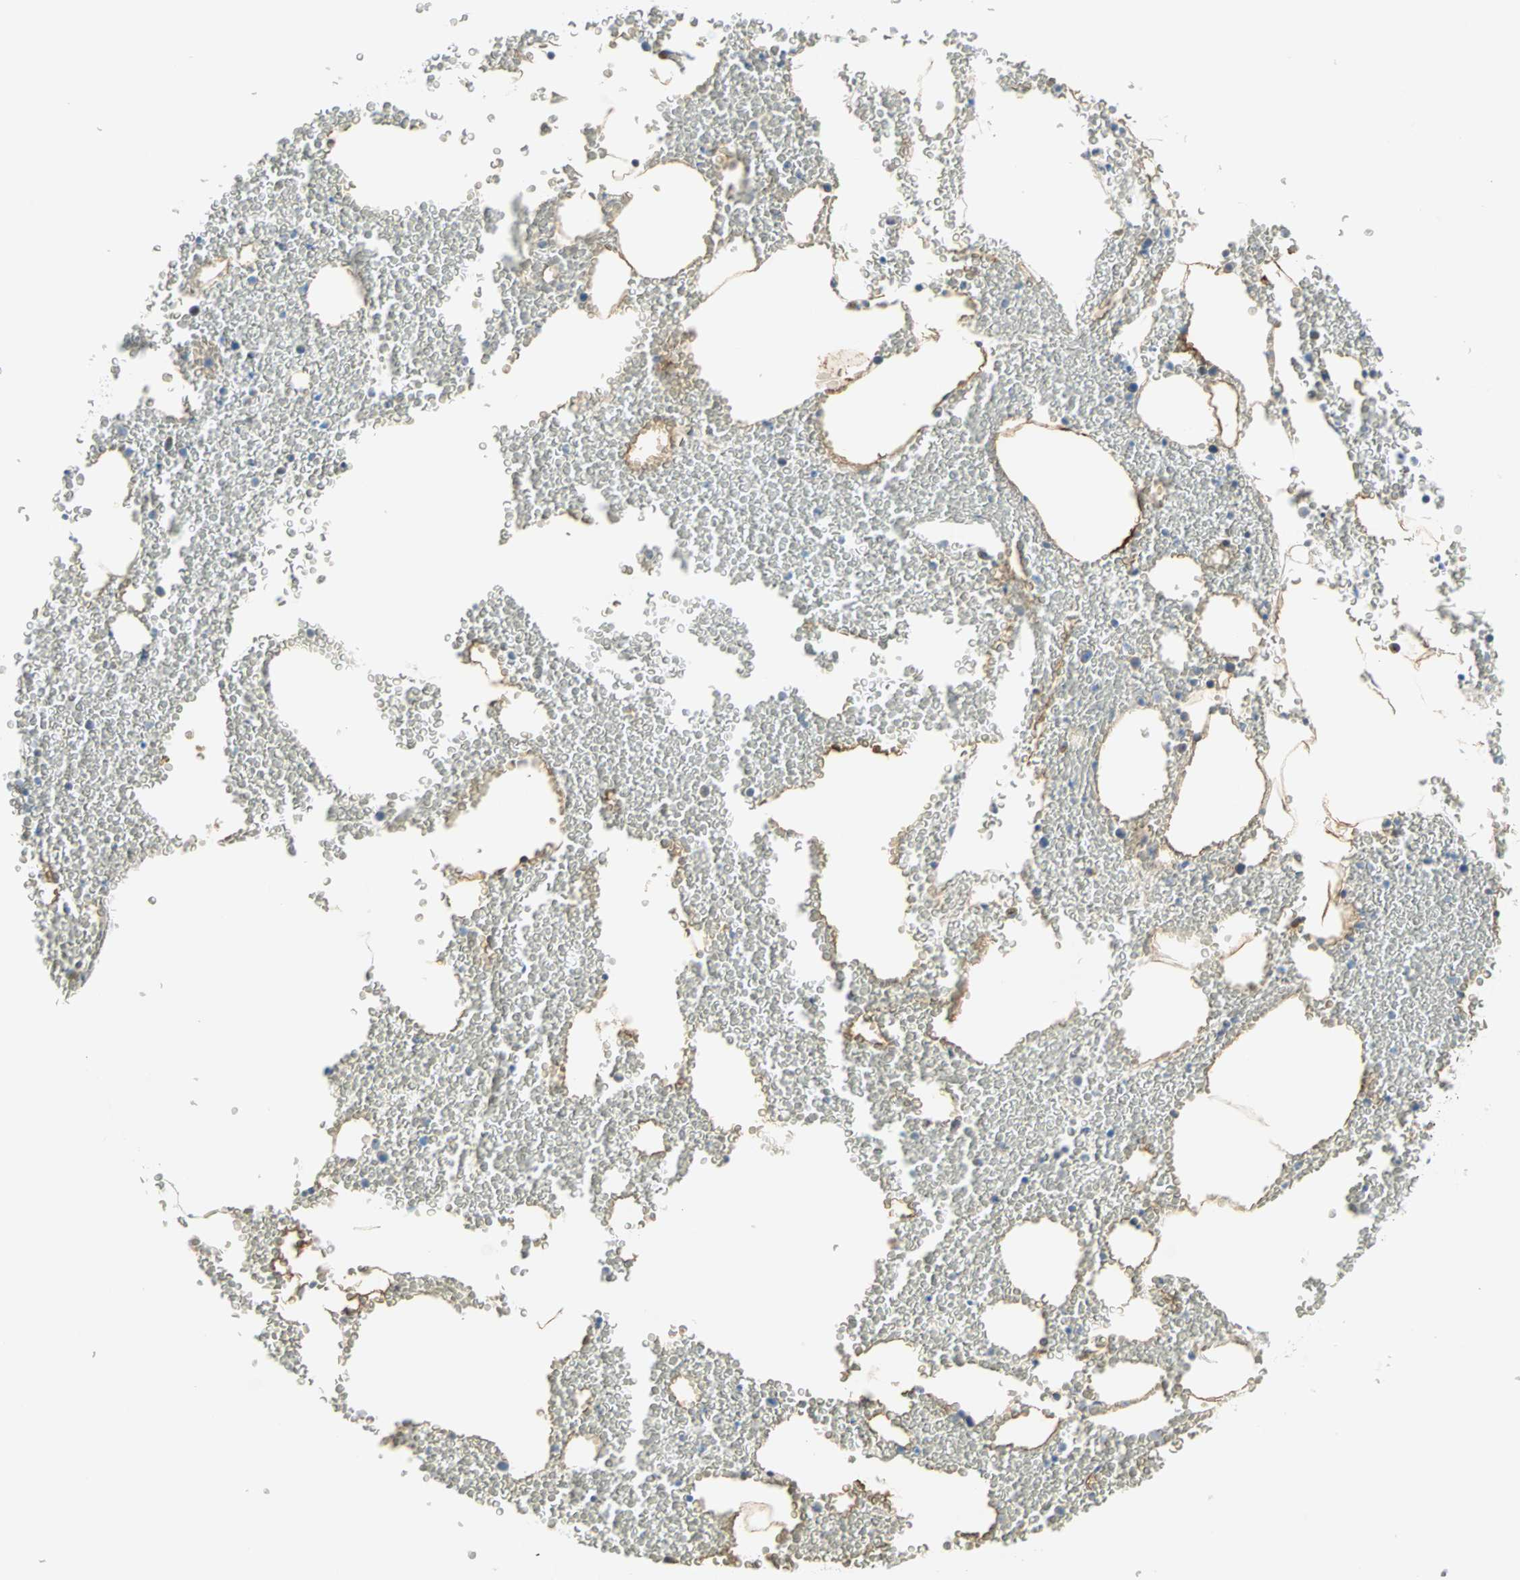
{"staining": {"intensity": "negative", "quantity": "none", "location": "none"}, "tissue": "bone marrow", "cell_type": "Hematopoietic cells", "image_type": "normal", "snomed": [{"axis": "morphology", "description": "Normal tissue, NOS"}, {"axis": "morphology", "description": "Inflammation, NOS"}, {"axis": "topography", "description": "Bone marrow"}], "caption": "Immunohistochemical staining of benign human bone marrow shows no significant positivity in hematopoietic cells.", "gene": "SULT1C2", "patient": {"sex": "male", "age": 74}}